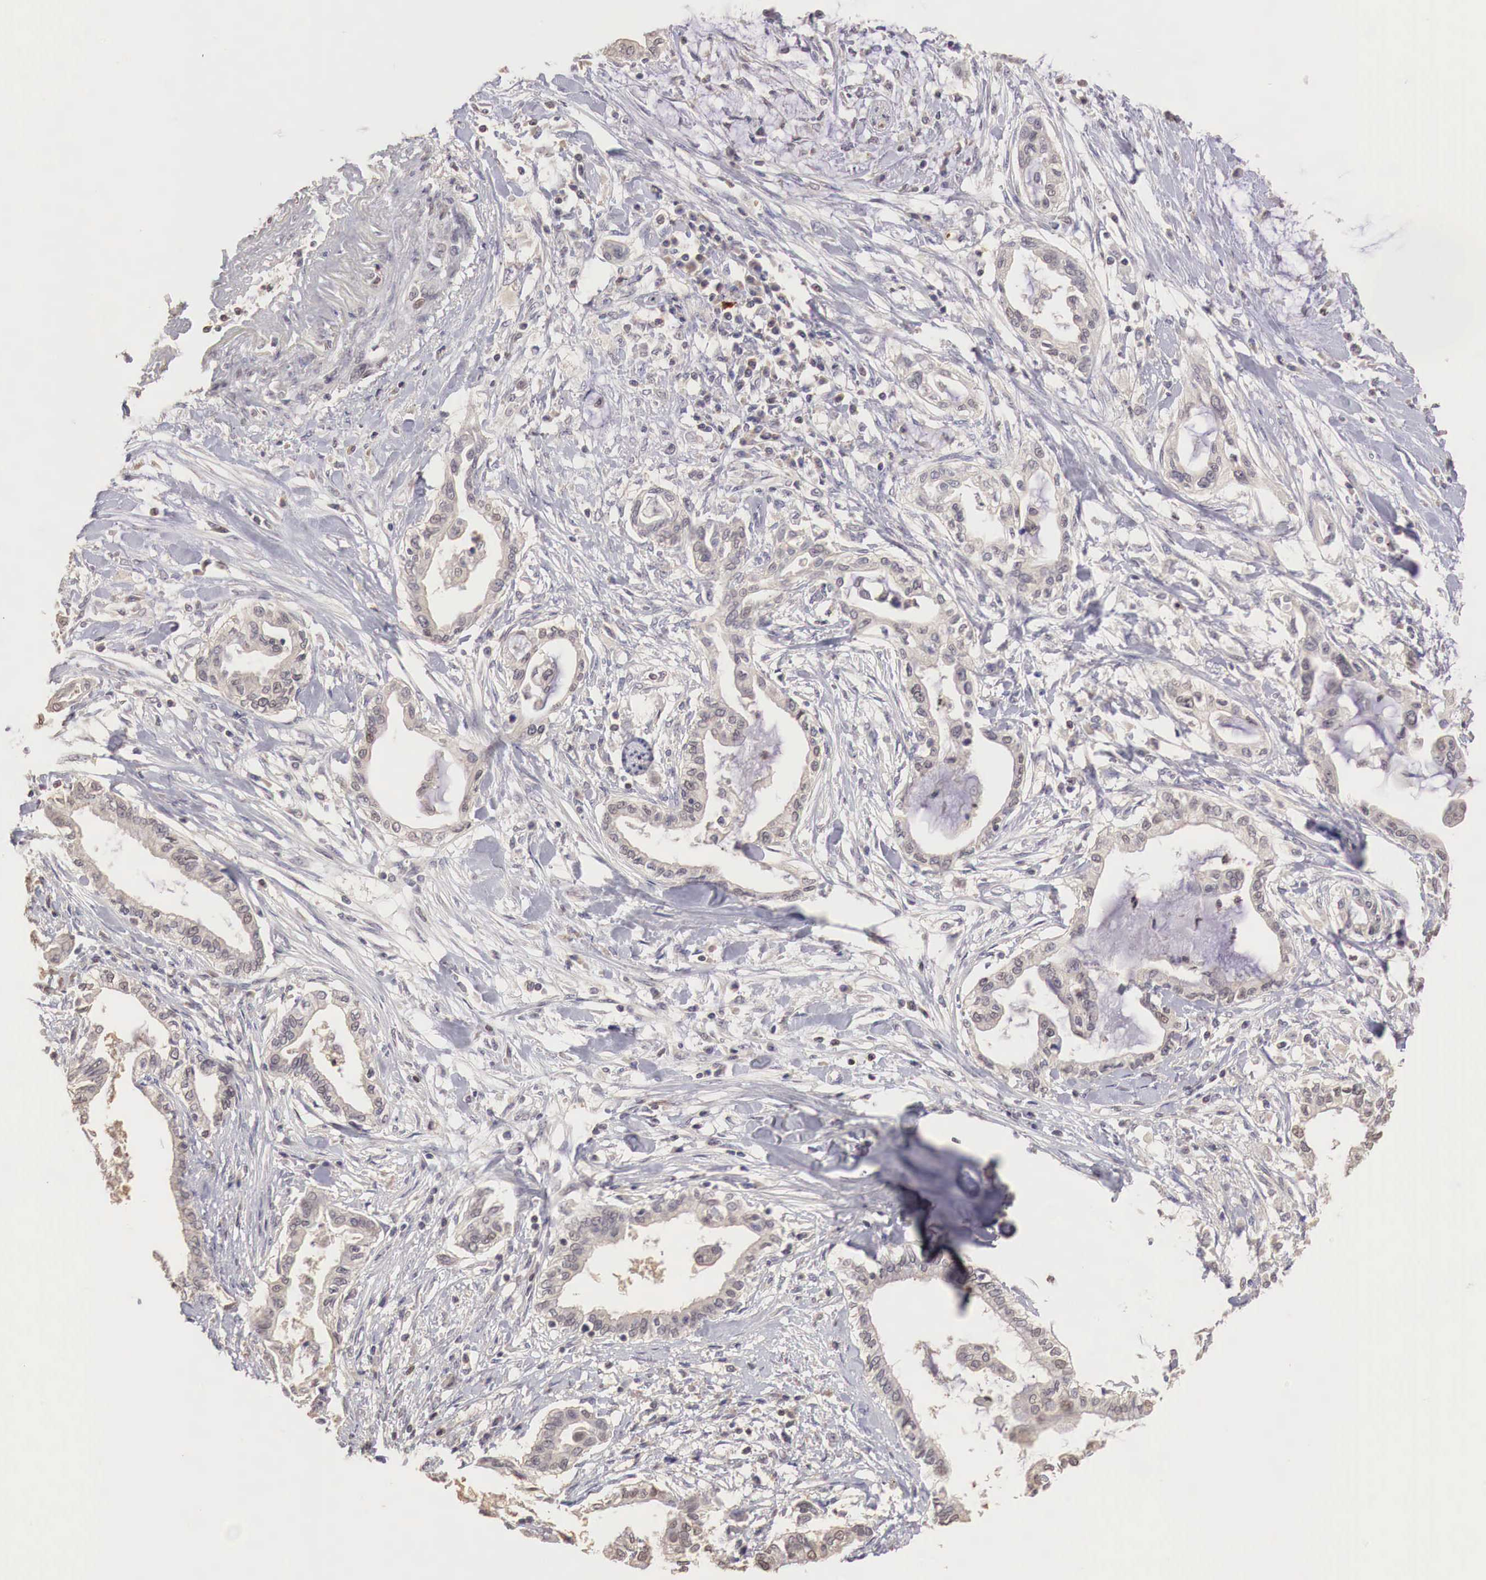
{"staining": {"intensity": "weak", "quantity": ">75%", "location": "cytoplasmic/membranous"}, "tissue": "pancreatic cancer", "cell_type": "Tumor cells", "image_type": "cancer", "snomed": [{"axis": "morphology", "description": "Adenocarcinoma, NOS"}, {"axis": "topography", "description": "Pancreas"}], "caption": "Immunohistochemistry (DAB (3,3'-diaminobenzidine)) staining of human pancreatic cancer (adenocarcinoma) reveals weak cytoplasmic/membranous protein staining in approximately >75% of tumor cells.", "gene": "TBC1D9", "patient": {"sex": "female", "age": 64}}